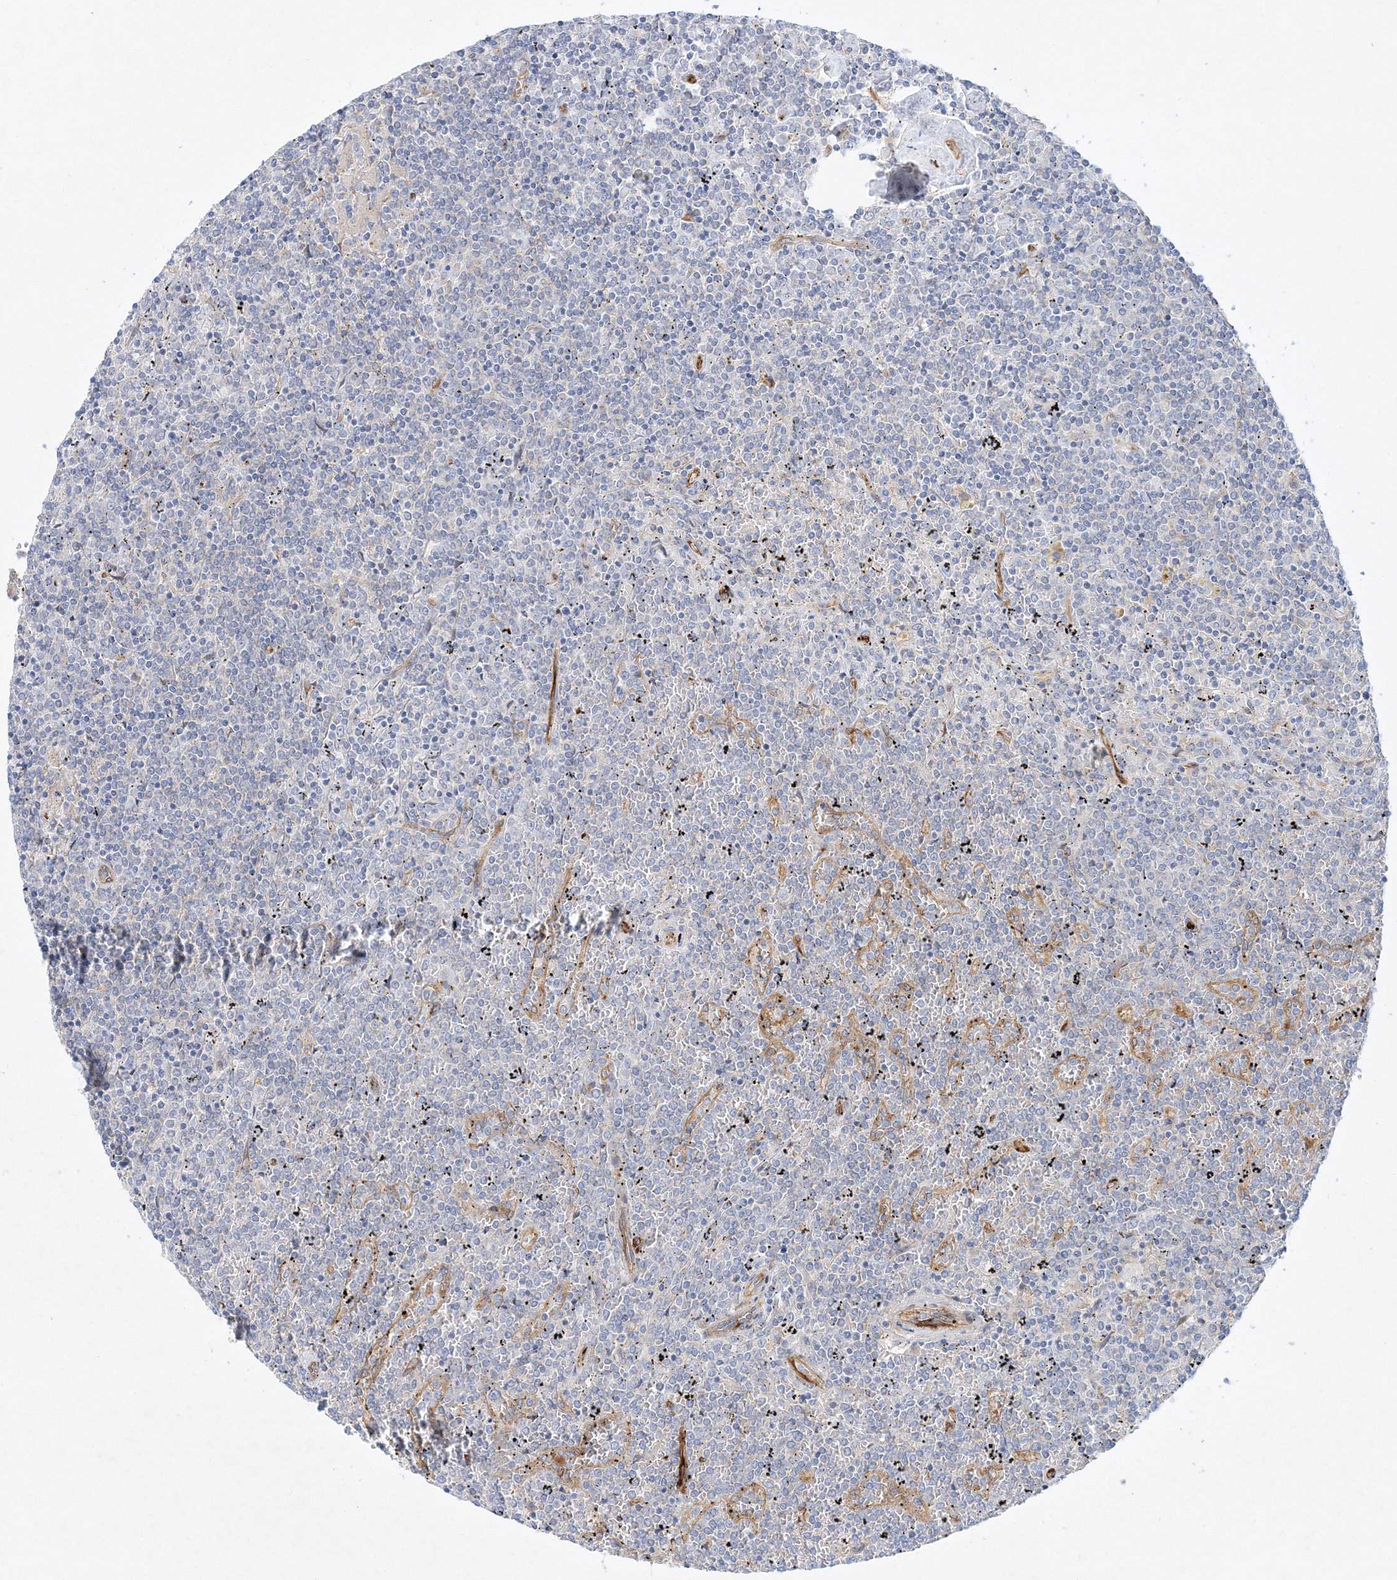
{"staining": {"intensity": "weak", "quantity": "<25%", "location": "cytoplasmic/membranous"}, "tissue": "lymphoma", "cell_type": "Tumor cells", "image_type": "cancer", "snomed": [{"axis": "morphology", "description": "Malignant lymphoma, non-Hodgkin's type, Low grade"}, {"axis": "topography", "description": "Spleen"}], "caption": "Tumor cells are negative for protein expression in human malignant lymphoma, non-Hodgkin's type (low-grade).", "gene": "ZFYVE16", "patient": {"sex": "female", "age": 19}}